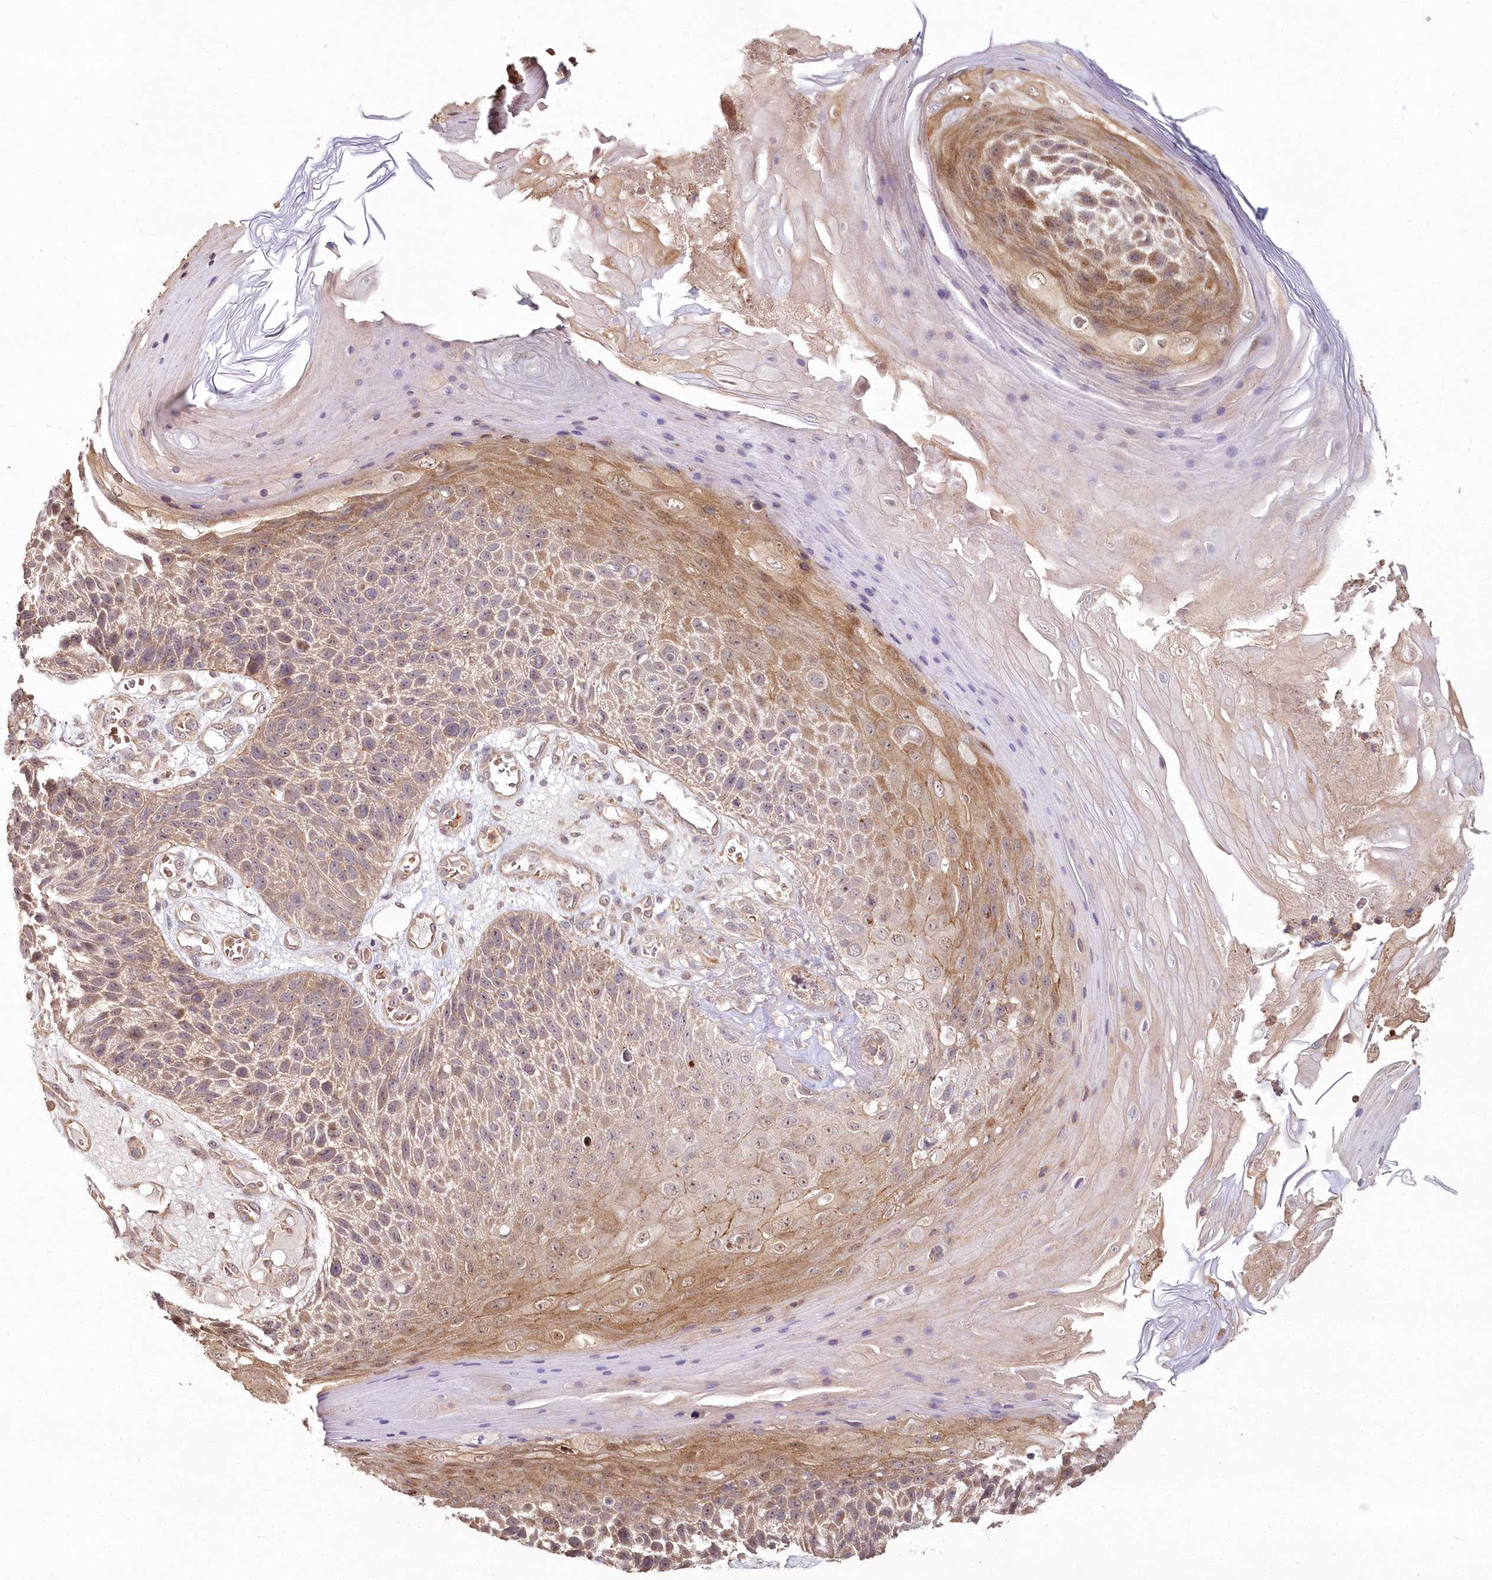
{"staining": {"intensity": "moderate", "quantity": "25%-75%", "location": "cytoplasmic/membranous"}, "tissue": "skin cancer", "cell_type": "Tumor cells", "image_type": "cancer", "snomed": [{"axis": "morphology", "description": "Squamous cell carcinoma, NOS"}, {"axis": "topography", "description": "Skin"}], "caption": "This histopathology image demonstrates immunohistochemistry staining of human squamous cell carcinoma (skin), with medium moderate cytoplasmic/membranous expression in about 25%-75% of tumor cells.", "gene": "HYCC2", "patient": {"sex": "female", "age": 88}}